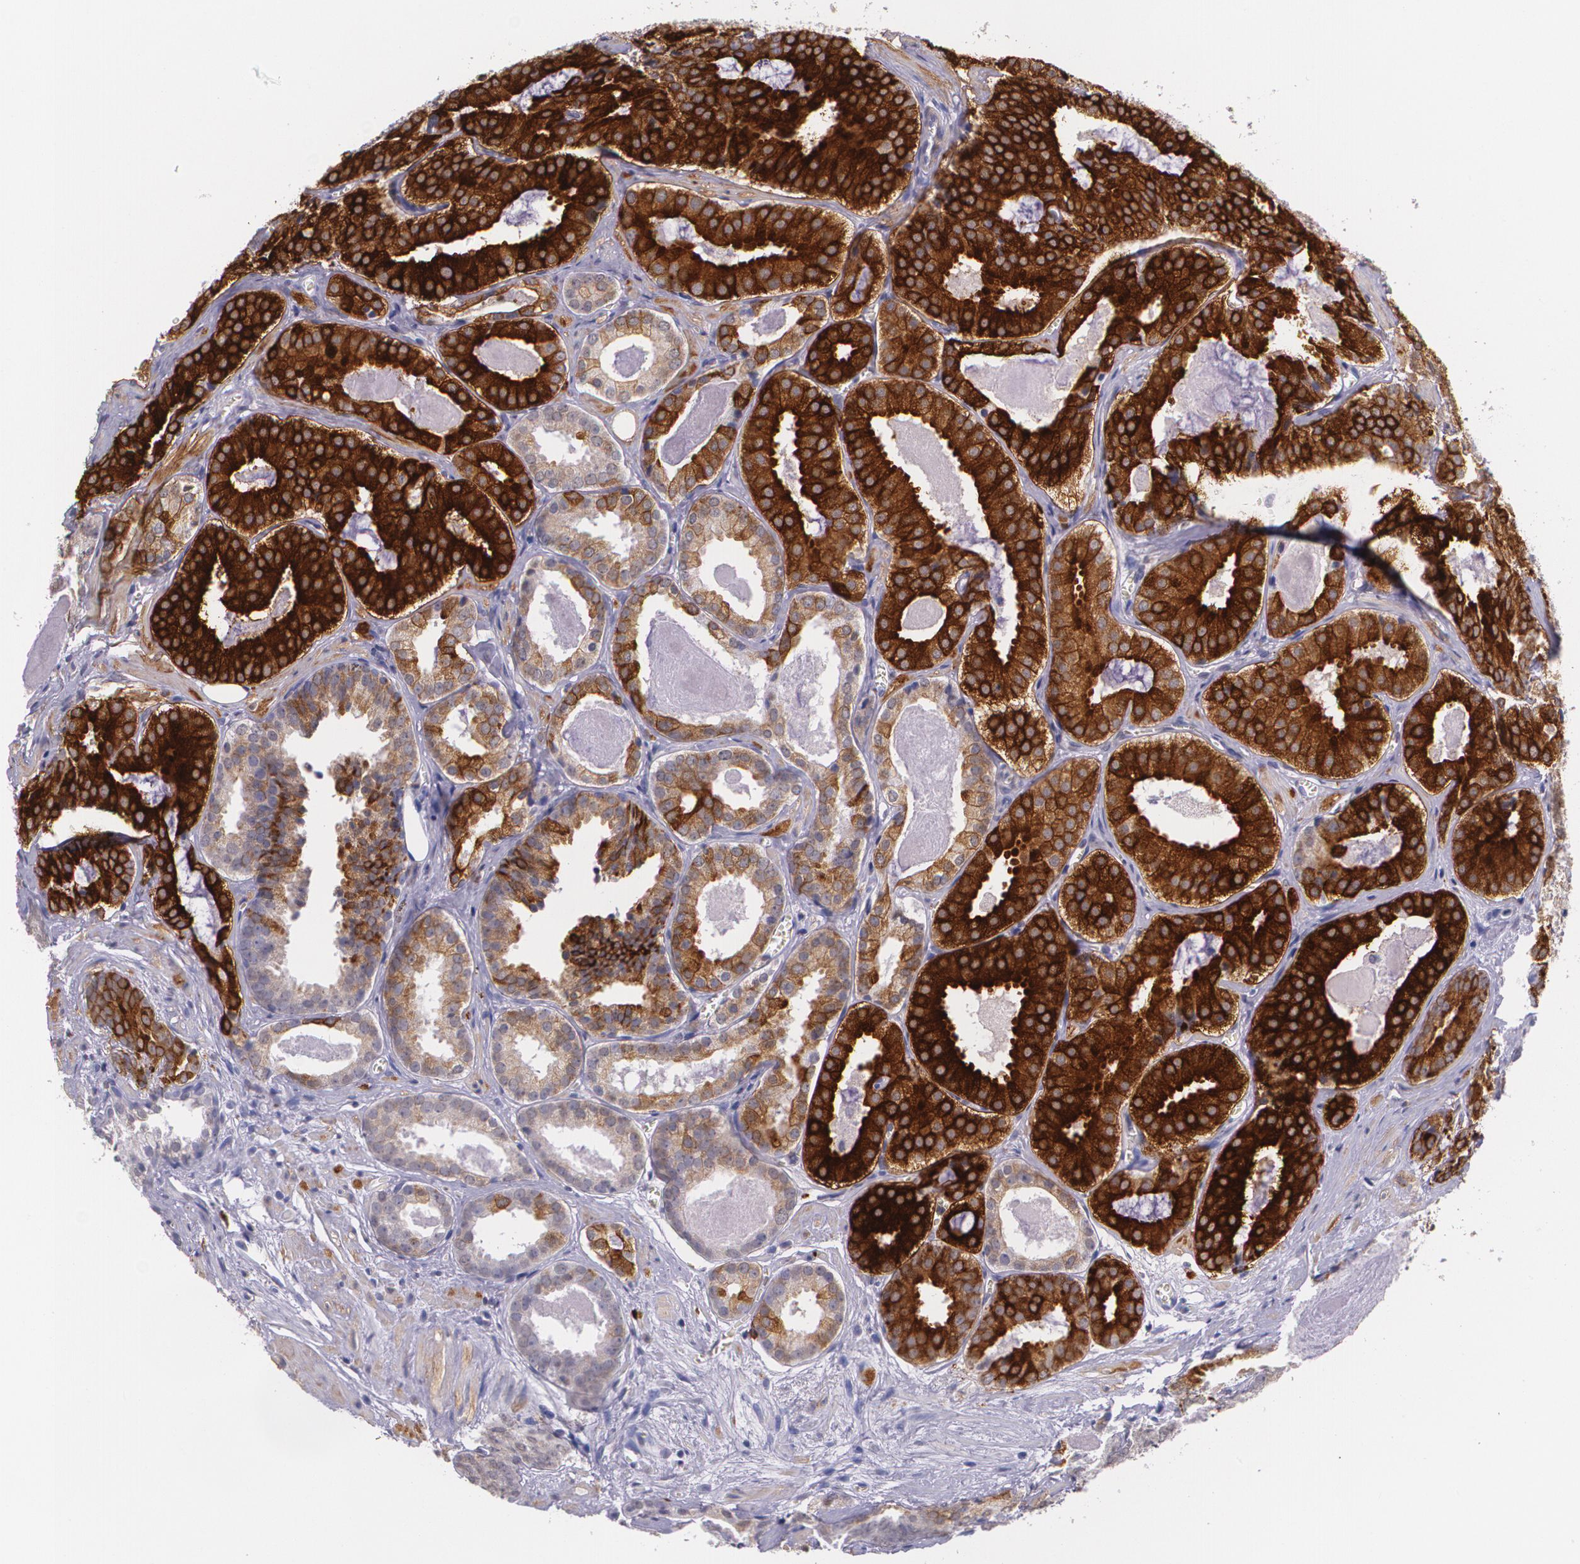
{"staining": {"intensity": "strong", "quantity": "25%-75%", "location": "cytoplasmic/membranous"}, "tissue": "prostate cancer", "cell_type": "Tumor cells", "image_type": "cancer", "snomed": [{"axis": "morphology", "description": "Adenocarcinoma, Medium grade"}, {"axis": "topography", "description": "Prostate"}], "caption": "Tumor cells demonstrate strong cytoplasmic/membranous expression in approximately 25%-75% of cells in medium-grade adenocarcinoma (prostate).", "gene": "RTN1", "patient": {"sex": "male", "age": 64}}